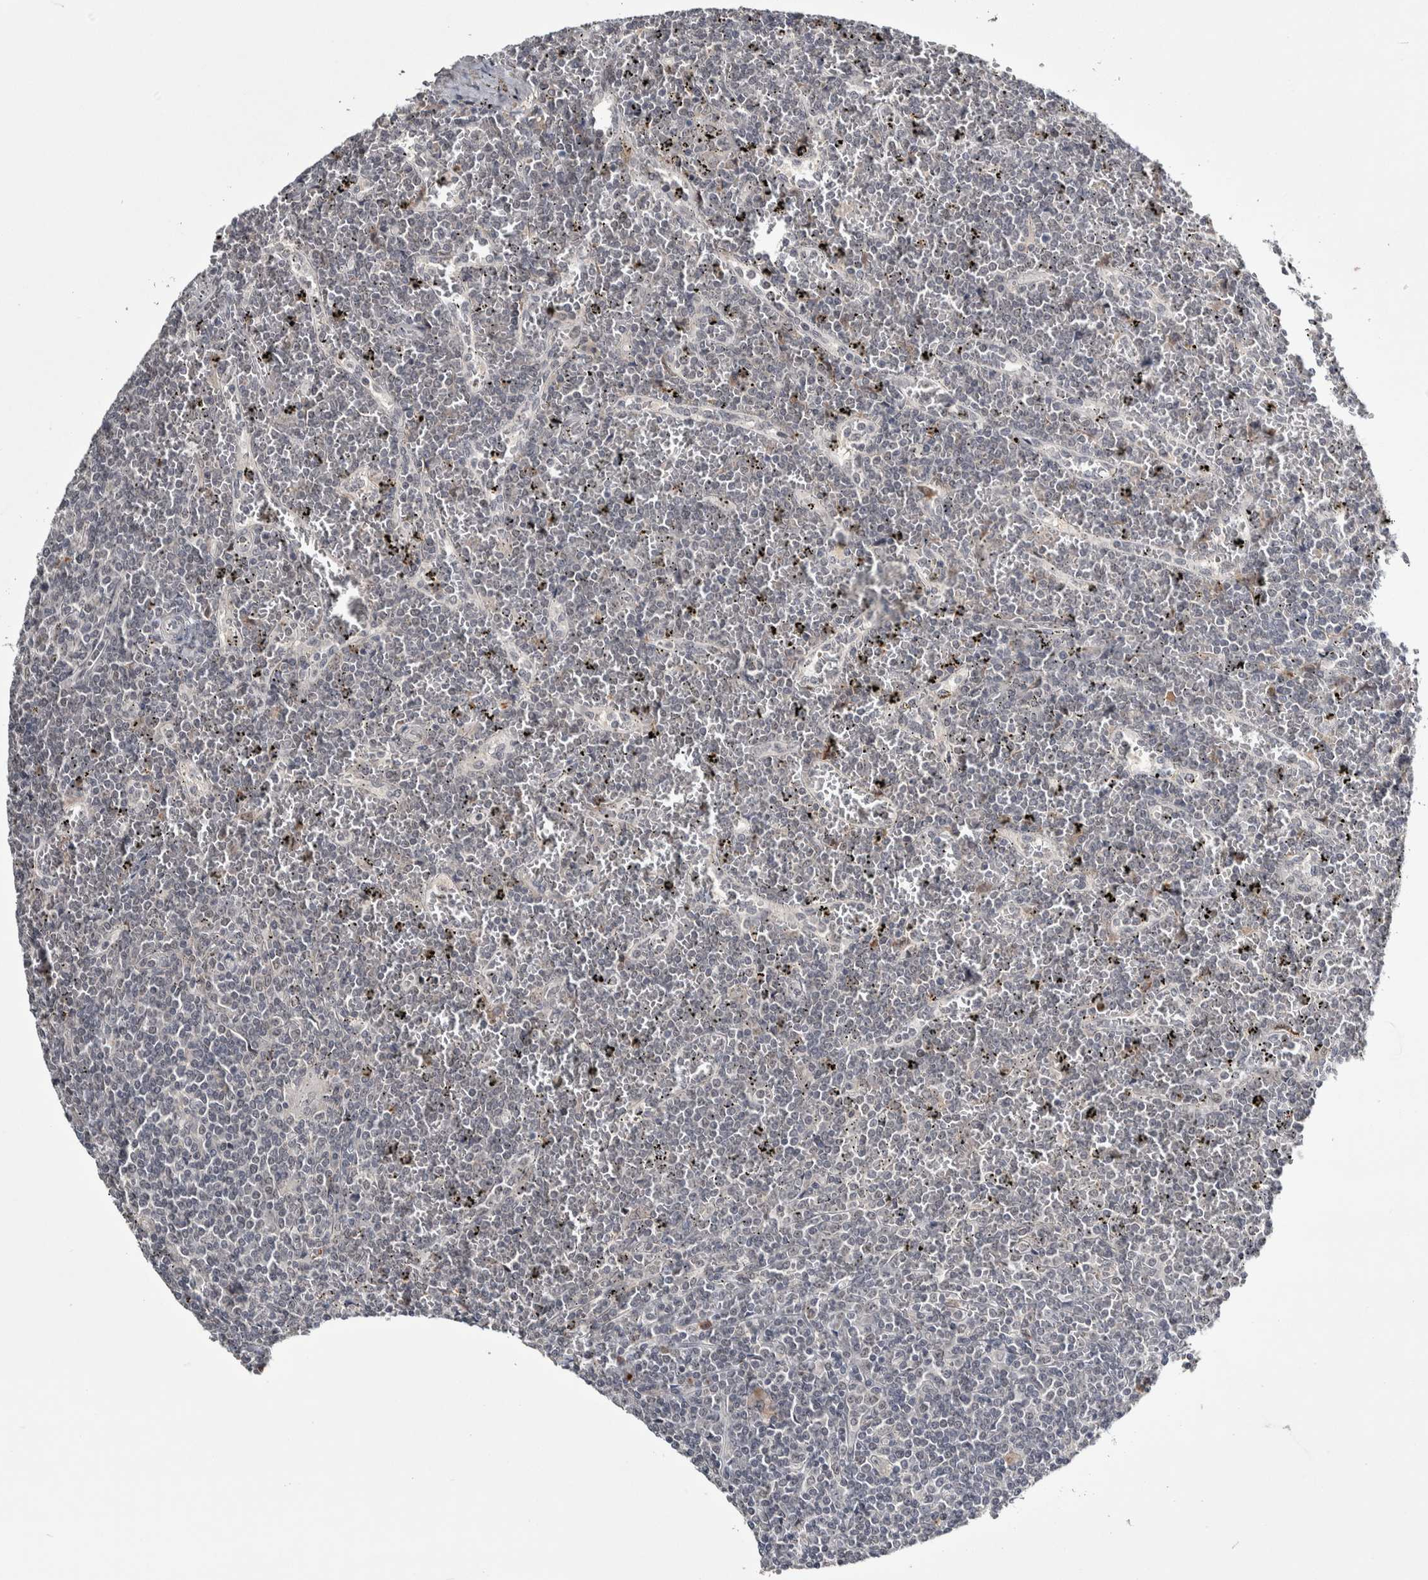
{"staining": {"intensity": "negative", "quantity": "none", "location": "none"}, "tissue": "lymphoma", "cell_type": "Tumor cells", "image_type": "cancer", "snomed": [{"axis": "morphology", "description": "Malignant lymphoma, non-Hodgkin's type, Low grade"}, {"axis": "topography", "description": "Spleen"}], "caption": "A high-resolution photomicrograph shows immunohistochemistry staining of lymphoma, which reveals no significant staining in tumor cells.", "gene": "ASPN", "patient": {"sex": "female", "age": 19}}